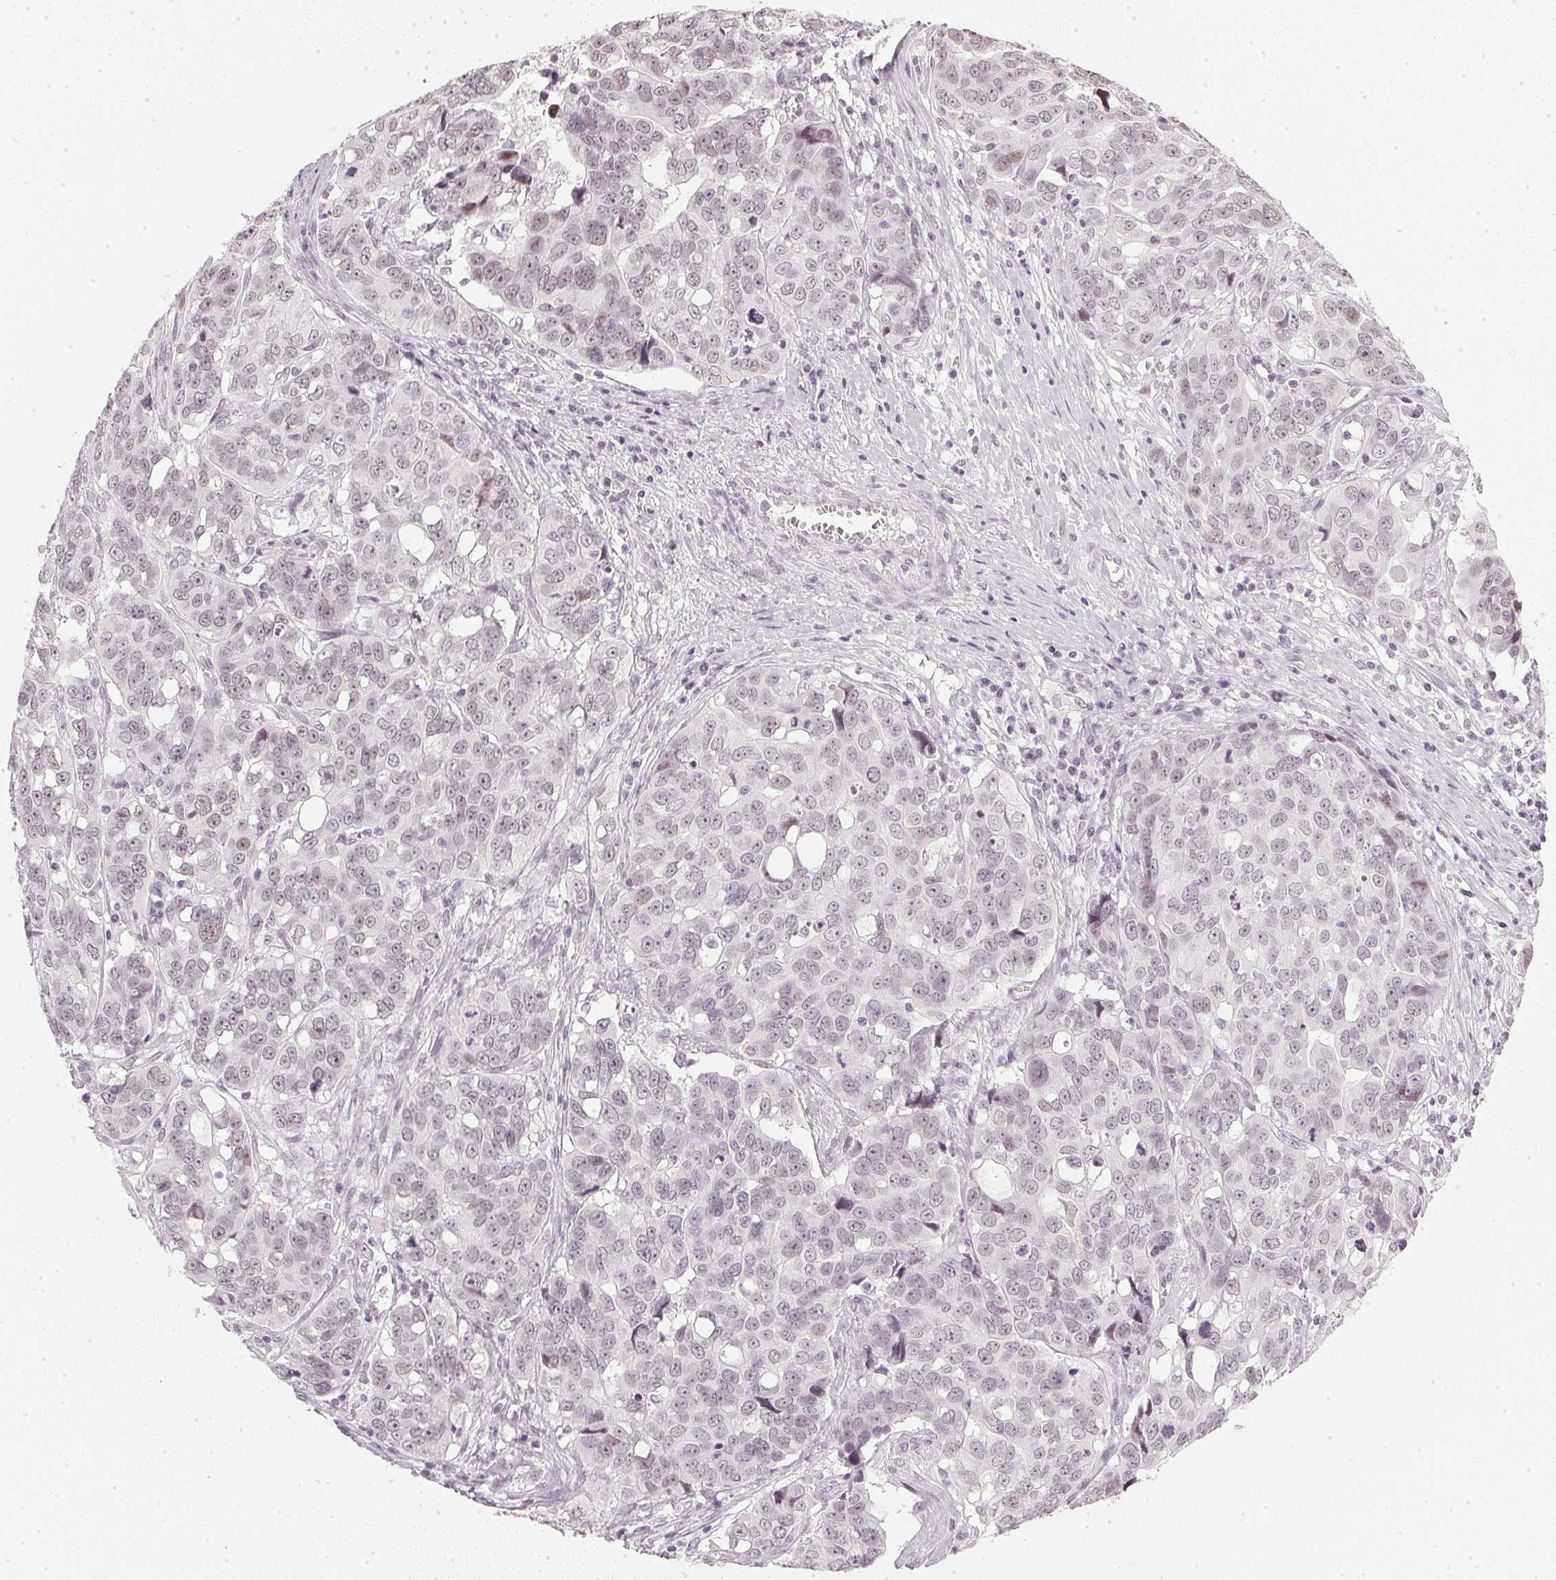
{"staining": {"intensity": "weak", "quantity": "<25%", "location": "nuclear"}, "tissue": "ovarian cancer", "cell_type": "Tumor cells", "image_type": "cancer", "snomed": [{"axis": "morphology", "description": "Carcinoma, endometroid"}, {"axis": "topography", "description": "Ovary"}], "caption": "Tumor cells show no significant protein positivity in ovarian cancer. (DAB immunohistochemistry, high magnification).", "gene": "DNAJC6", "patient": {"sex": "female", "age": 78}}